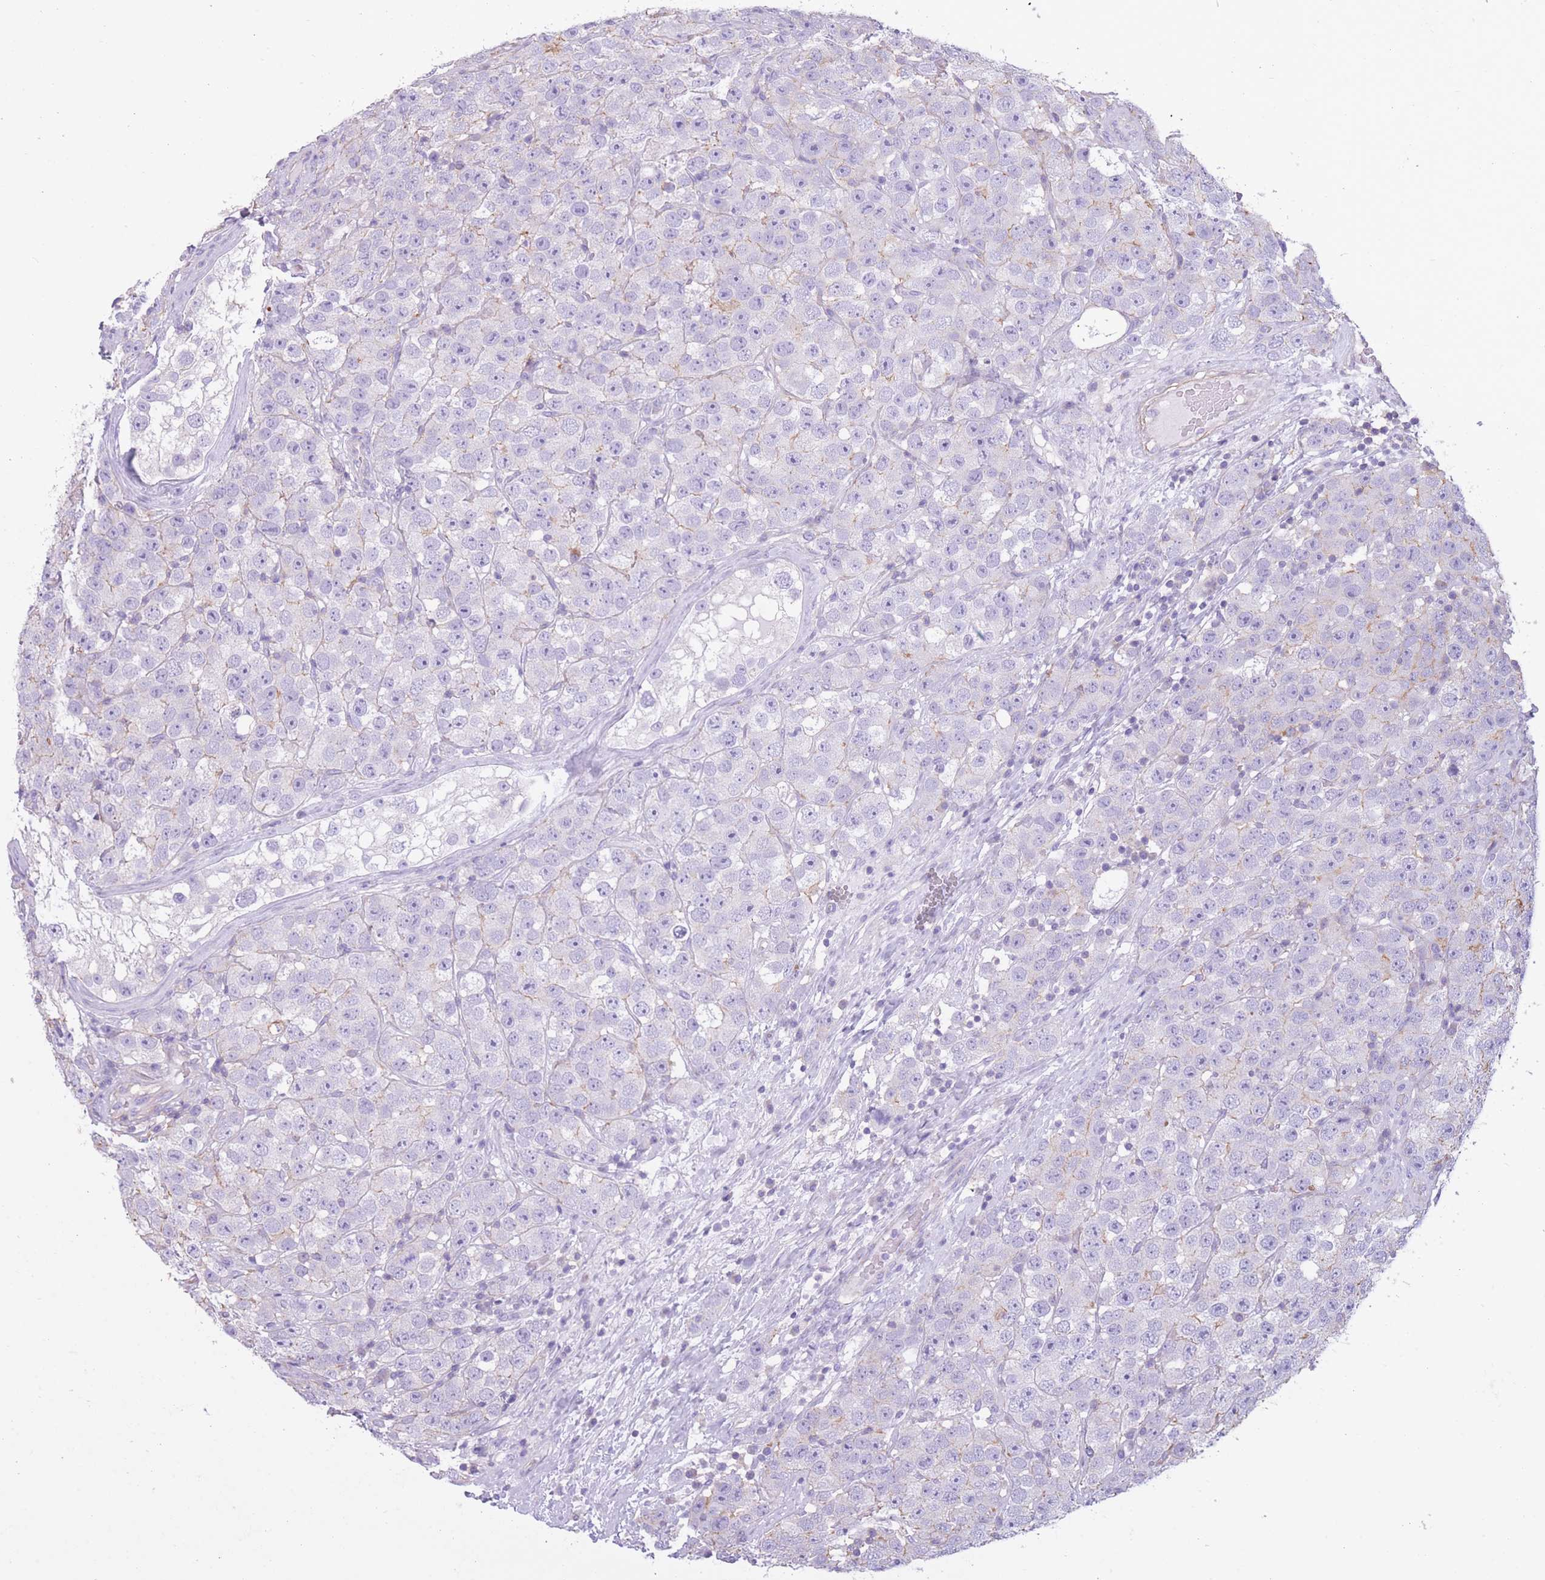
{"staining": {"intensity": "negative", "quantity": "none", "location": "none"}, "tissue": "testis cancer", "cell_type": "Tumor cells", "image_type": "cancer", "snomed": [{"axis": "morphology", "description": "Seminoma, NOS"}, {"axis": "topography", "description": "Testis"}], "caption": "Testis cancer (seminoma) was stained to show a protein in brown. There is no significant staining in tumor cells. The staining is performed using DAB (3,3'-diaminobenzidine) brown chromogen with nuclei counter-stained in using hematoxylin.", "gene": "PDHA1", "patient": {"sex": "male", "age": 28}}